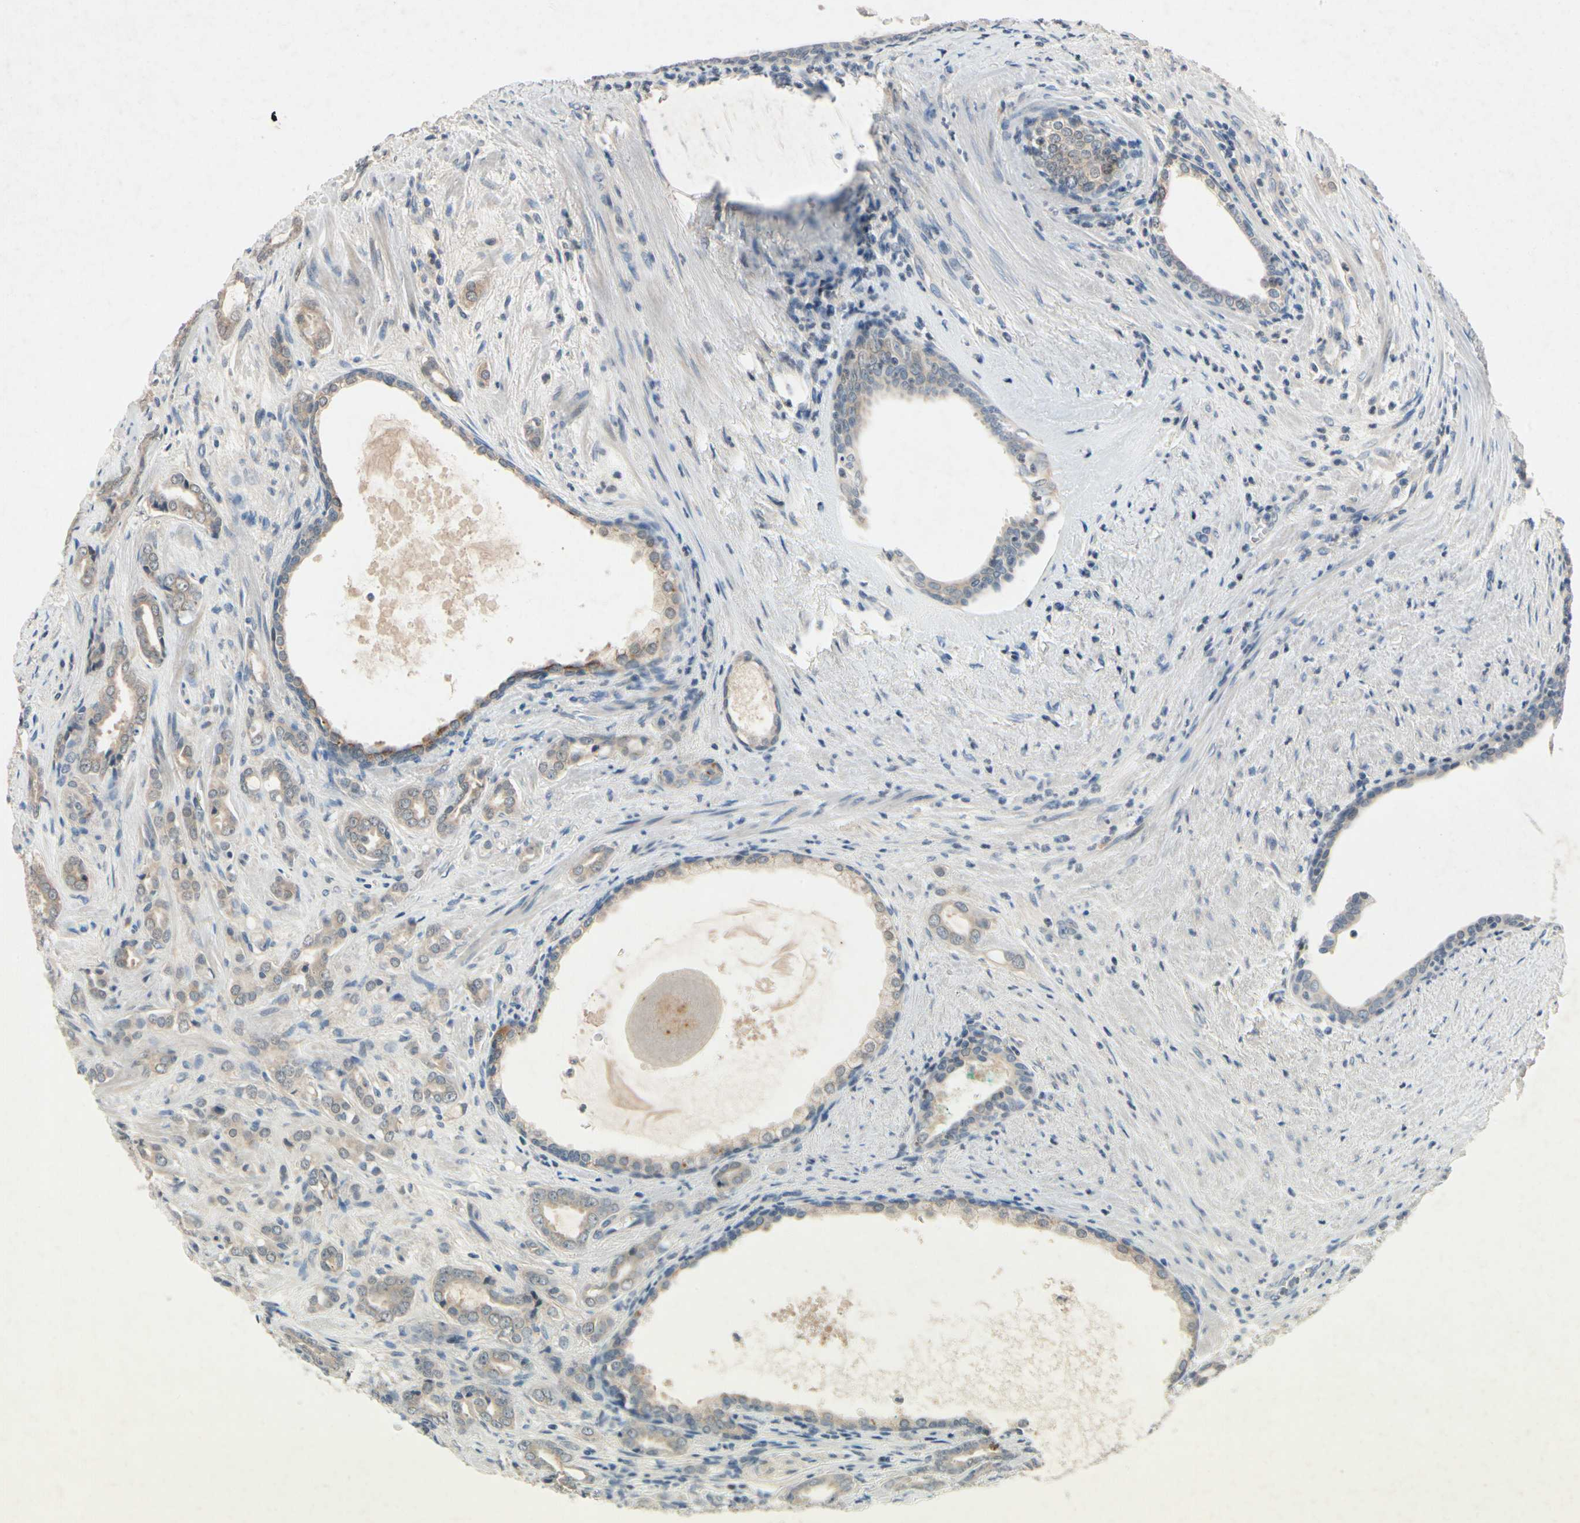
{"staining": {"intensity": "weak", "quantity": "25%-75%", "location": "cytoplasmic/membranous"}, "tissue": "prostate cancer", "cell_type": "Tumor cells", "image_type": "cancer", "snomed": [{"axis": "morphology", "description": "Adenocarcinoma, High grade"}, {"axis": "topography", "description": "Prostate"}], "caption": "A micrograph showing weak cytoplasmic/membranous expression in about 25%-75% of tumor cells in prostate cancer, as visualized by brown immunohistochemical staining.", "gene": "DPY19L3", "patient": {"sex": "male", "age": 64}}